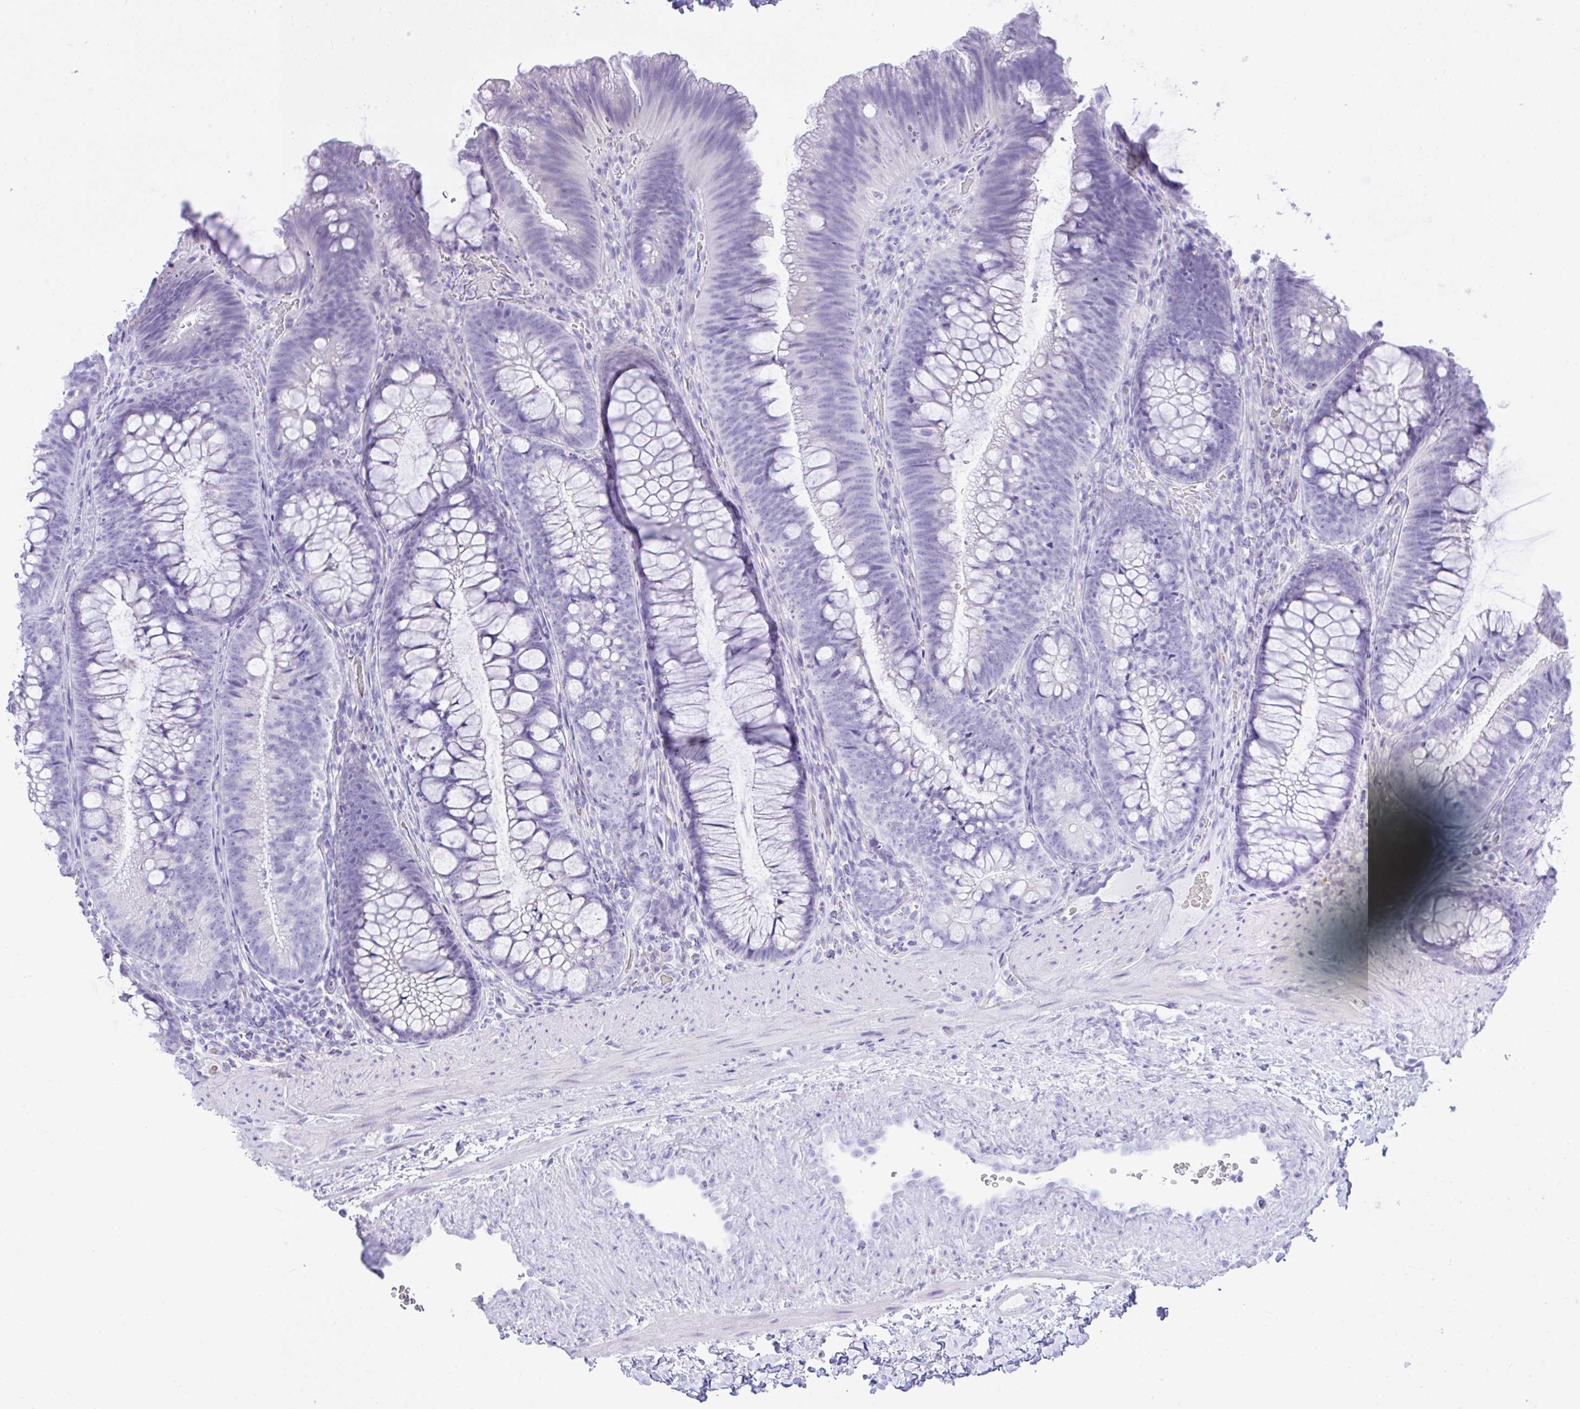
{"staining": {"intensity": "negative", "quantity": "none", "location": "none"}, "tissue": "colon", "cell_type": "Endothelial cells", "image_type": "normal", "snomed": [{"axis": "morphology", "description": "Normal tissue, NOS"}, {"axis": "morphology", "description": "Adenoma, NOS"}, {"axis": "topography", "description": "Soft tissue"}, {"axis": "topography", "description": "Colon"}], "caption": "Protein analysis of normal colon reveals no significant staining in endothelial cells.", "gene": "SEL1L2", "patient": {"sex": "male", "age": 47}}